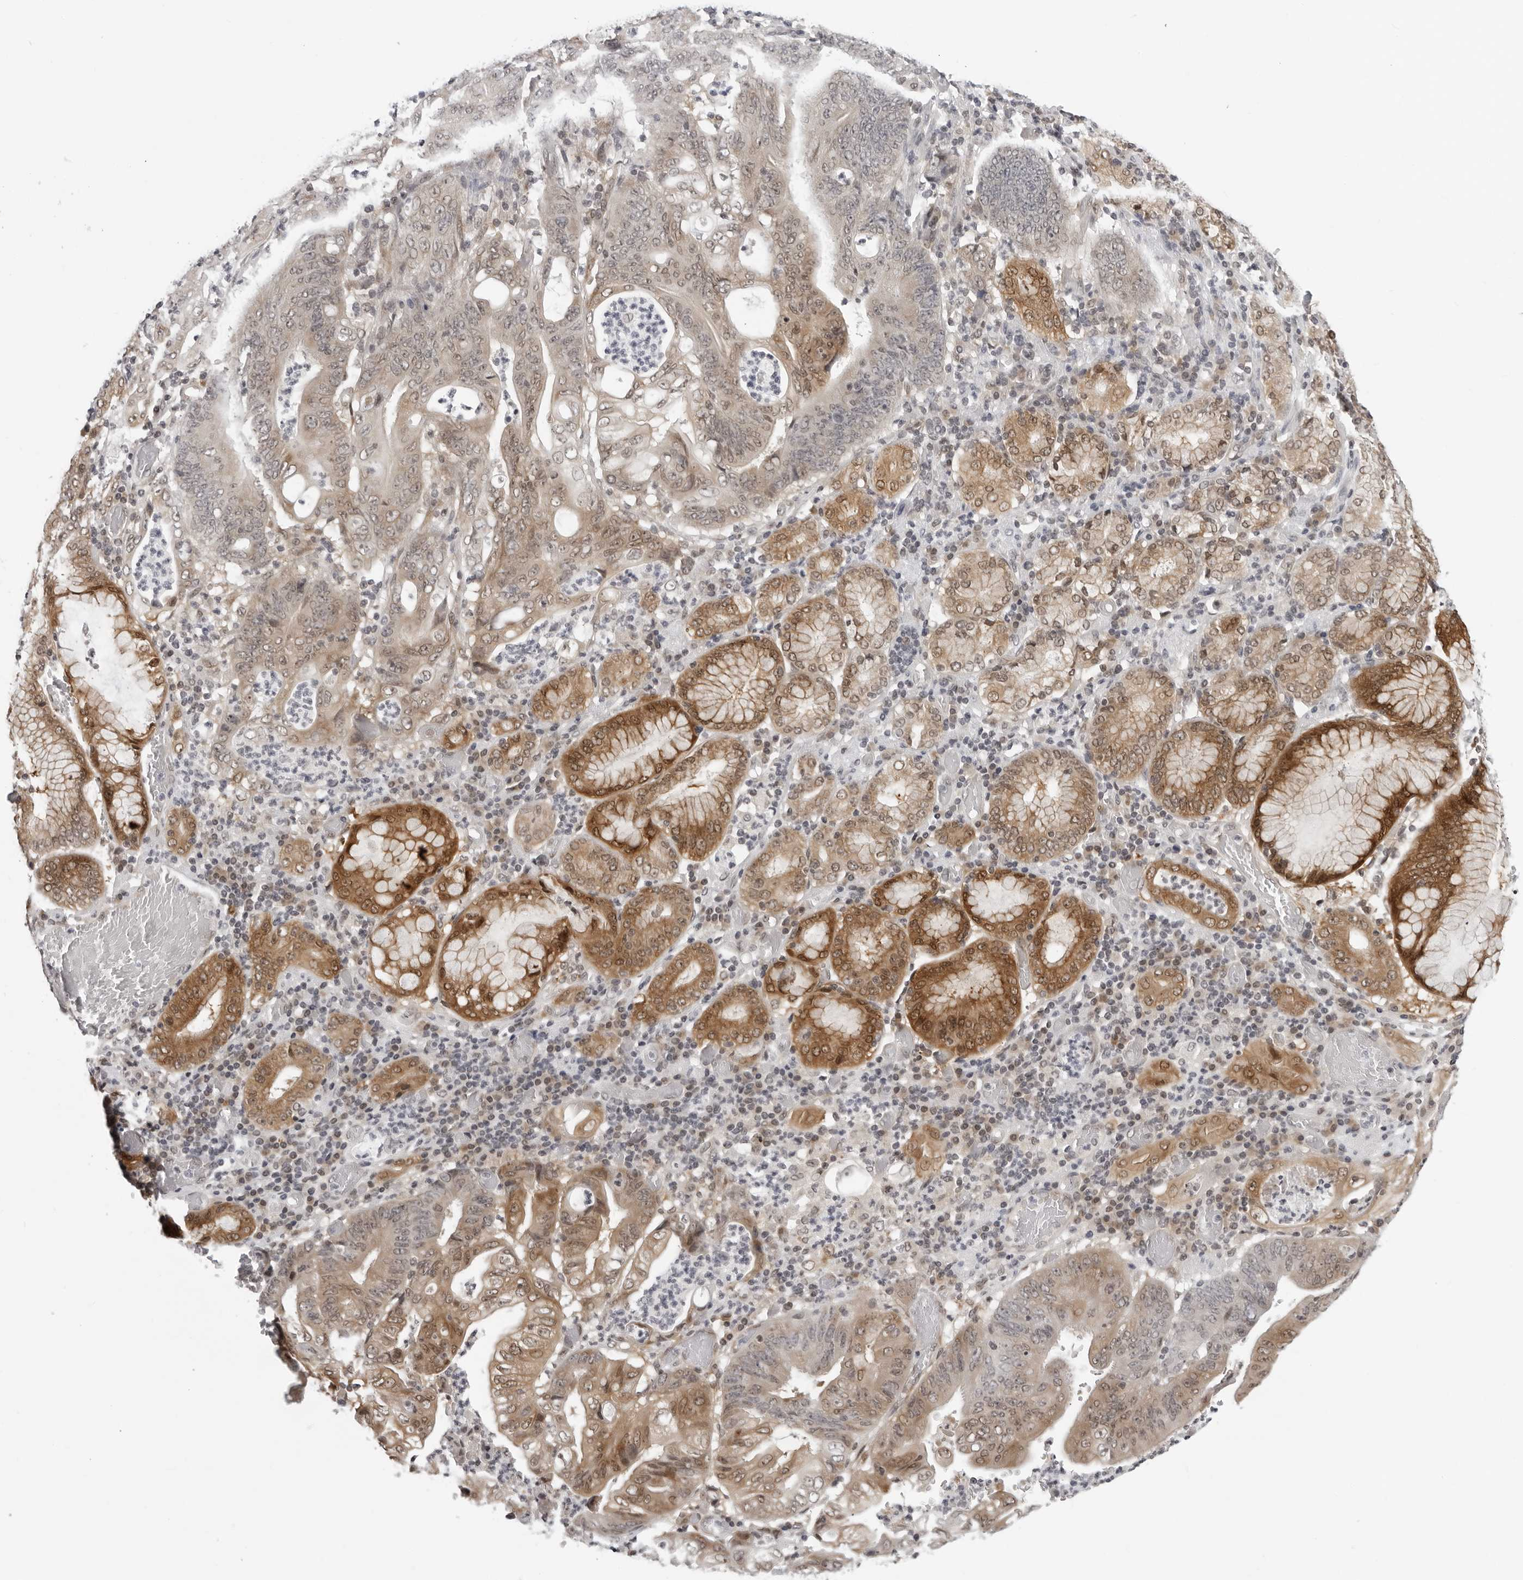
{"staining": {"intensity": "moderate", "quantity": ">75%", "location": "cytoplasmic/membranous"}, "tissue": "stomach cancer", "cell_type": "Tumor cells", "image_type": "cancer", "snomed": [{"axis": "morphology", "description": "Adenocarcinoma, NOS"}, {"axis": "topography", "description": "Stomach"}], "caption": "DAB immunohistochemical staining of human stomach cancer reveals moderate cytoplasmic/membranous protein expression in approximately >75% of tumor cells. The protein is stained brown, and the nuclei are stained in blue (DAB IHC with brightfield microscopy, high magnification).", "gene": "CASP7", "patient": {"sex": "female", "age": 73}}